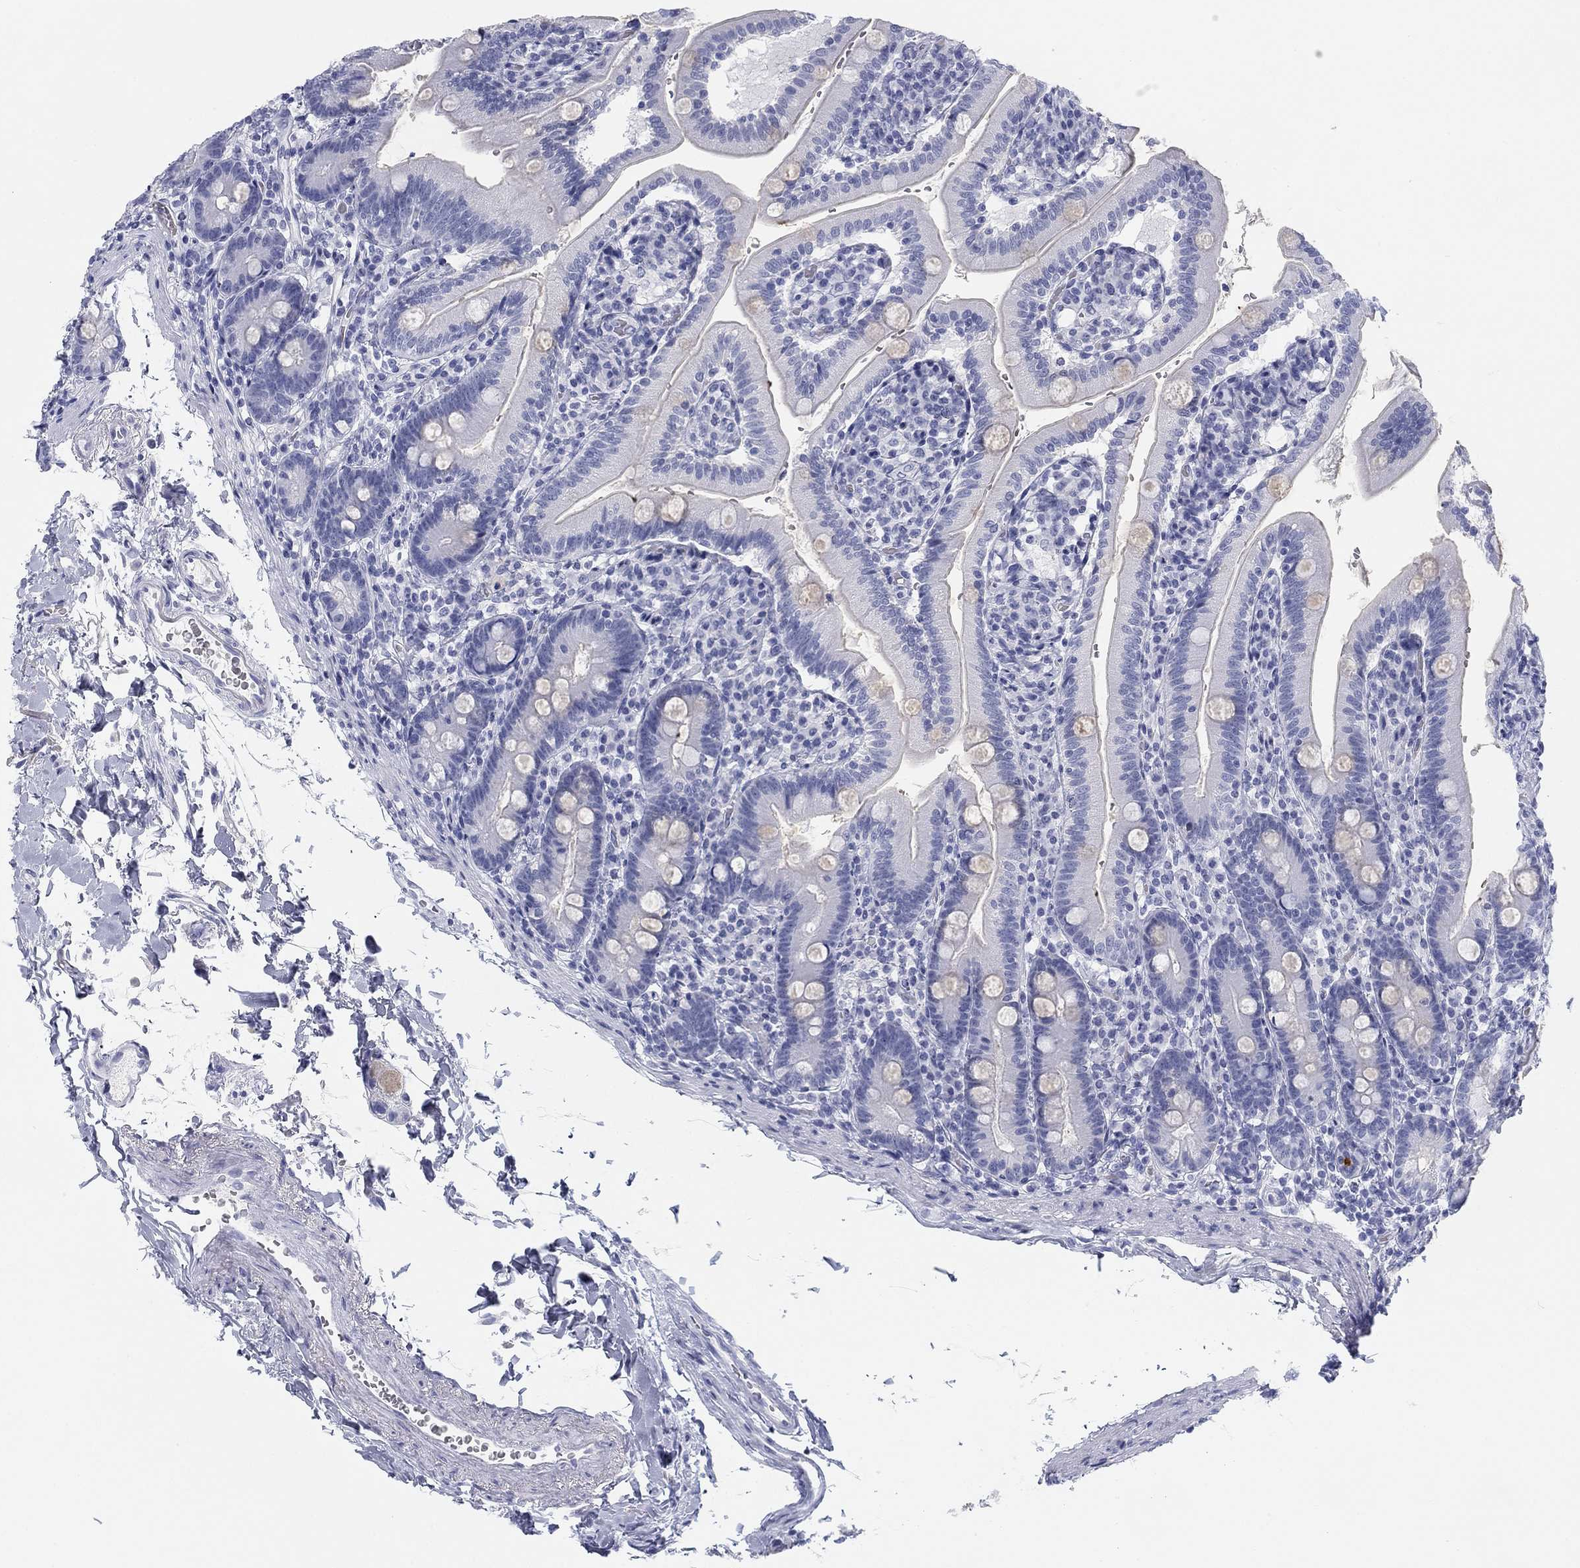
{"staining": {"intensity": "negative", "quantity": "none", "location": "none"}, "tissue": "duodenum", "cell_type": "Glandular cells", "image_type": "normal", "snomed": [{"axis": "morphology", "description": "Normal tissue, NOS"}, {"axis": "topography", "description": "Duodenum"}], "caption": "Duodenum was stained to show a protein in brown. There is no significant staining in glandular cells. (DAB (3,3'-diaminobenzidine) immunohistochemistry (IHC) with hematoxylin counter stain).", "gene": "CALB1", "patient": {"sex": "female", "age": 67}}